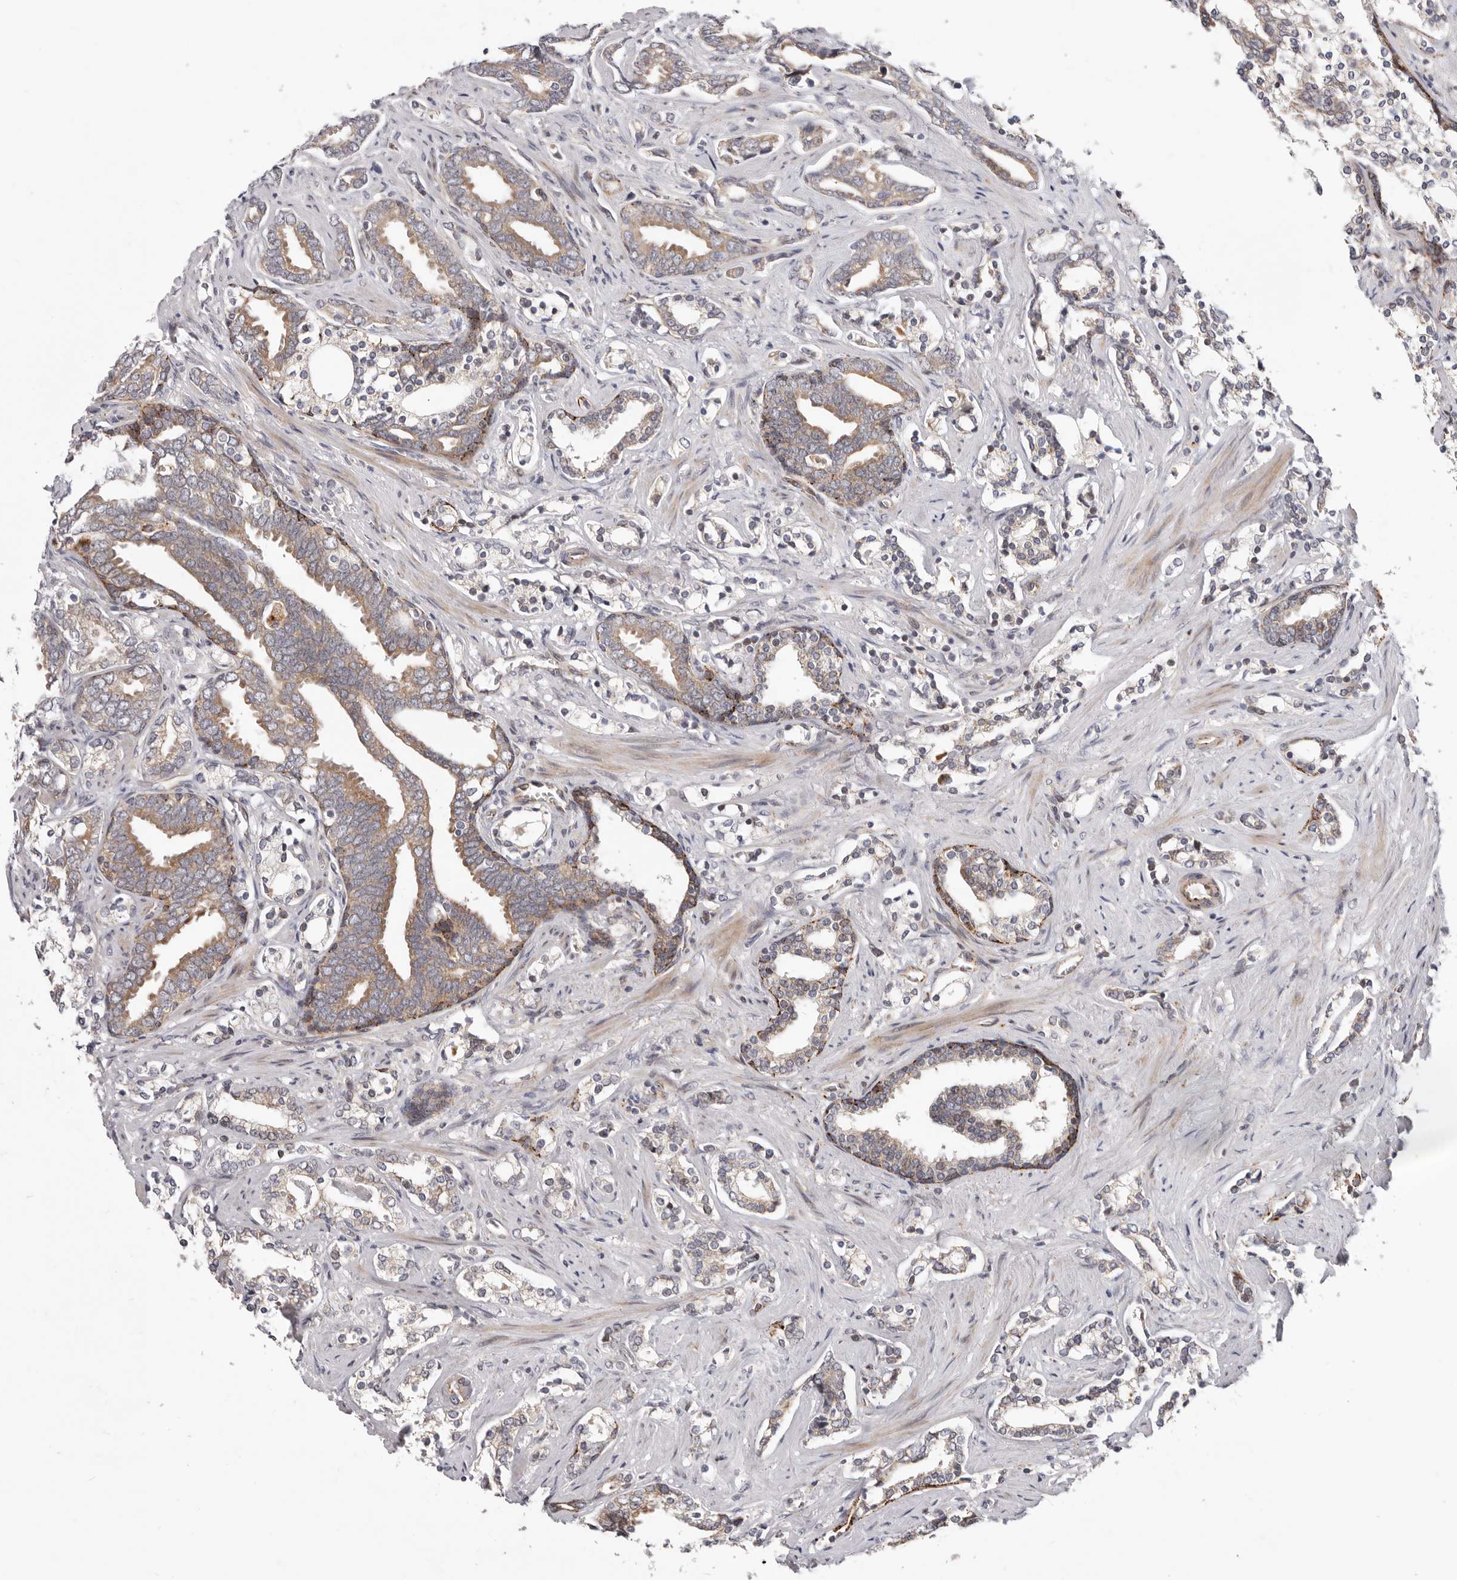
{"staining": {"intensity": "weak", "quantity": ">75%", "location": "cytoplasmic/membranous"}, "tissue": "prostate cancer", "cell_type": "Tumor cells", "image_type": "cancer", "snomed": [{"axis": "morphology", "description": "Adenocarcinoma, Medium grade"}, {"axis": "topography", "description": "Prostate"}], "caption": "Prostate adenocarcinoma (medium-grade) tissue shows weak cytoplasmic/membranous staining in approximately >75% of tumor cells Nuclei are stained in blue.", "gene": "TOR3A", "patient": {"sex": "male", "age": 67}}